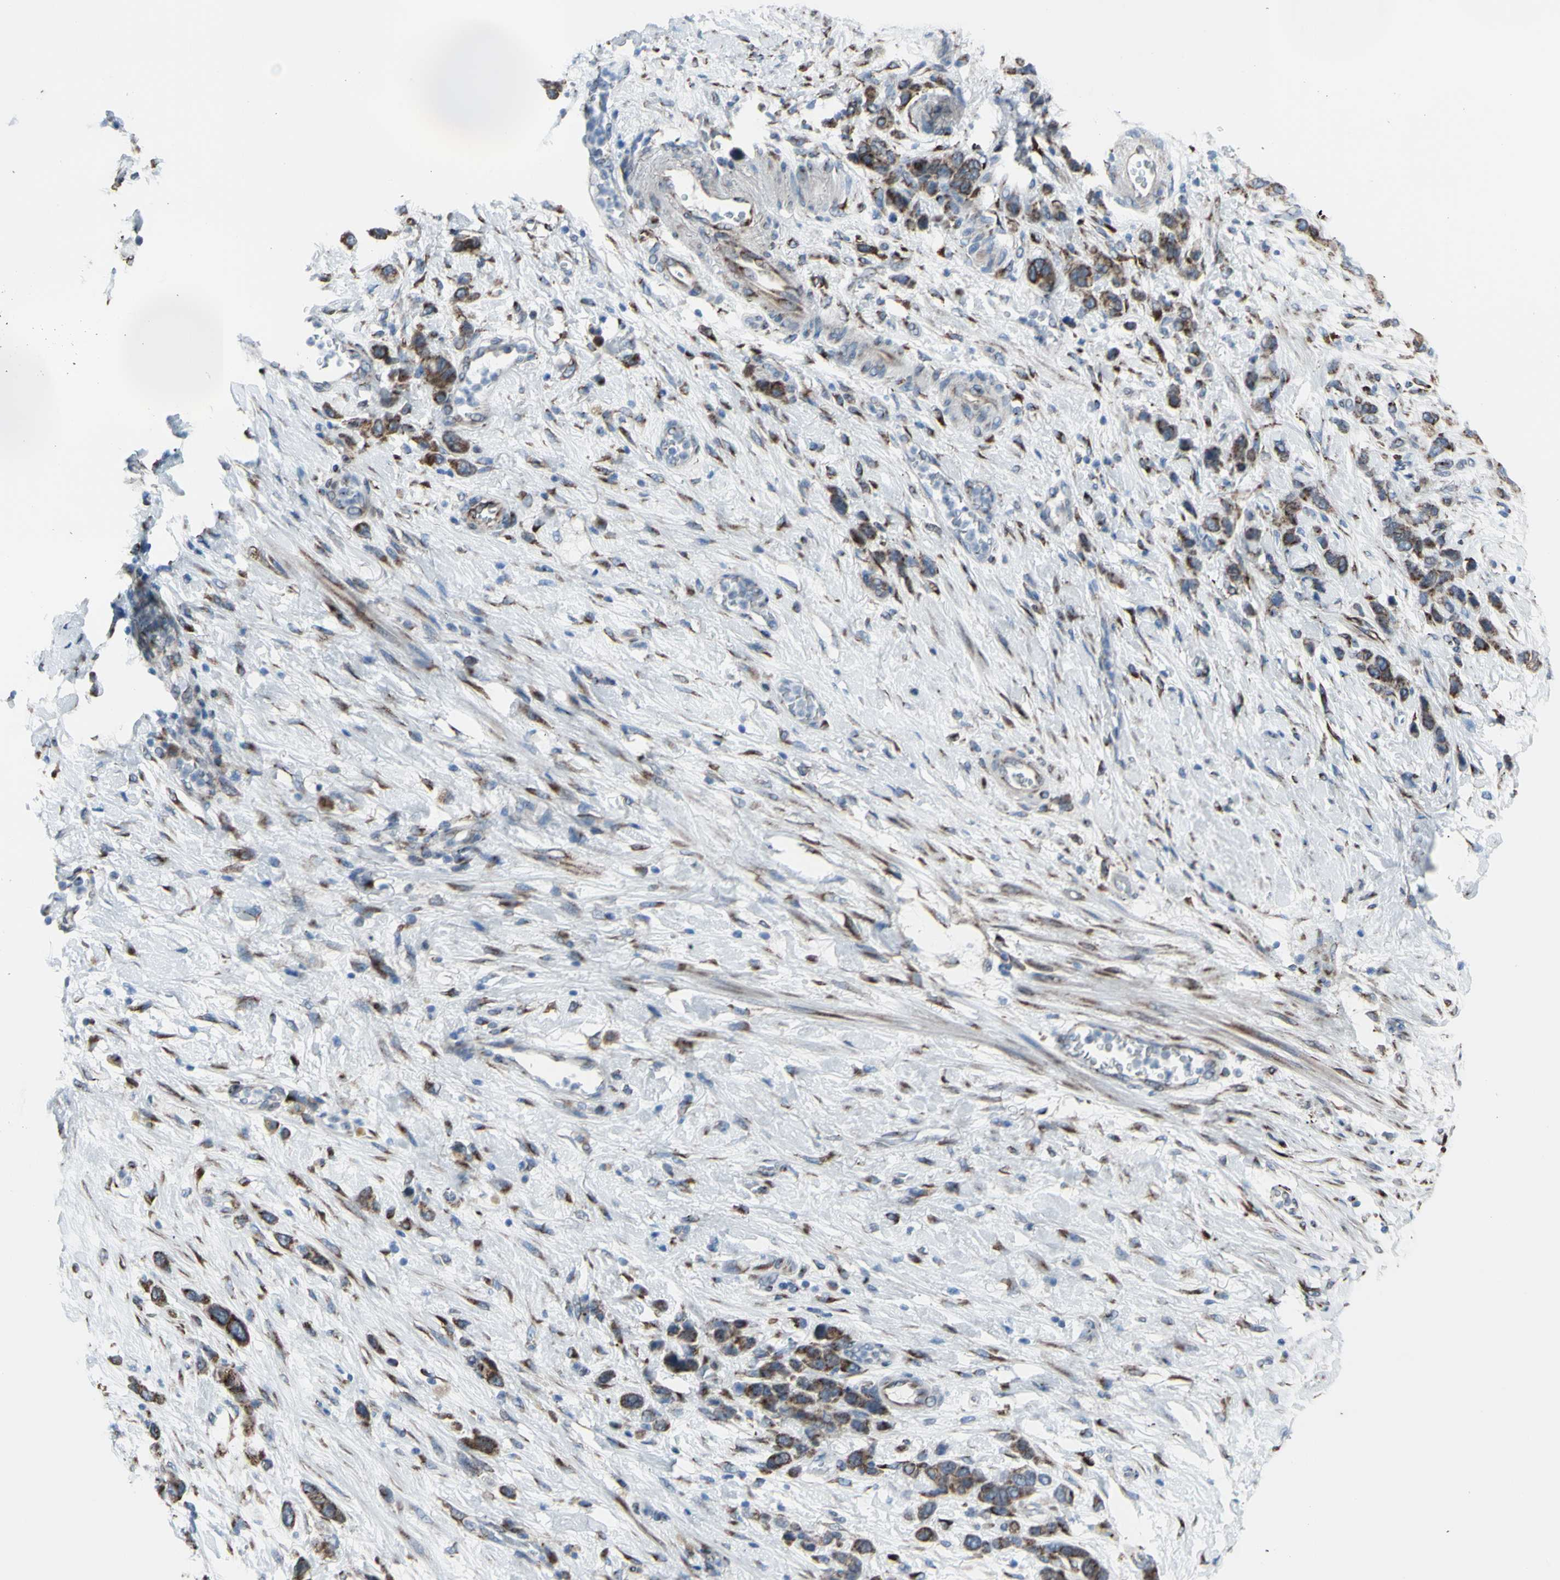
{"staining": {"intensity": "strong", "quantity": ">75%", "location": "cytoplasmic/membranous"}, "tissue": "stomach cancer", "cell_type": "Tumor cells", "image_type": "cancer", "snomed": [{"axis": "morphology", "description": "Adenocarcinoma, NOS"}, {"axis": "morphology", "description": "Adenocarcinoma, High grade"}, {"axis": "topography", "description": "Stomach, upper"}, {"axis": "topography", "description": "Stomach, lower"}], "caption": "Stomach cancer stained for a protein (brown) reveals strong cytoplasmic/membranous positive expression in about >75% of tumor cells.", "gene": "GLG1", "patient": {"sex": "female", "age": 65}}